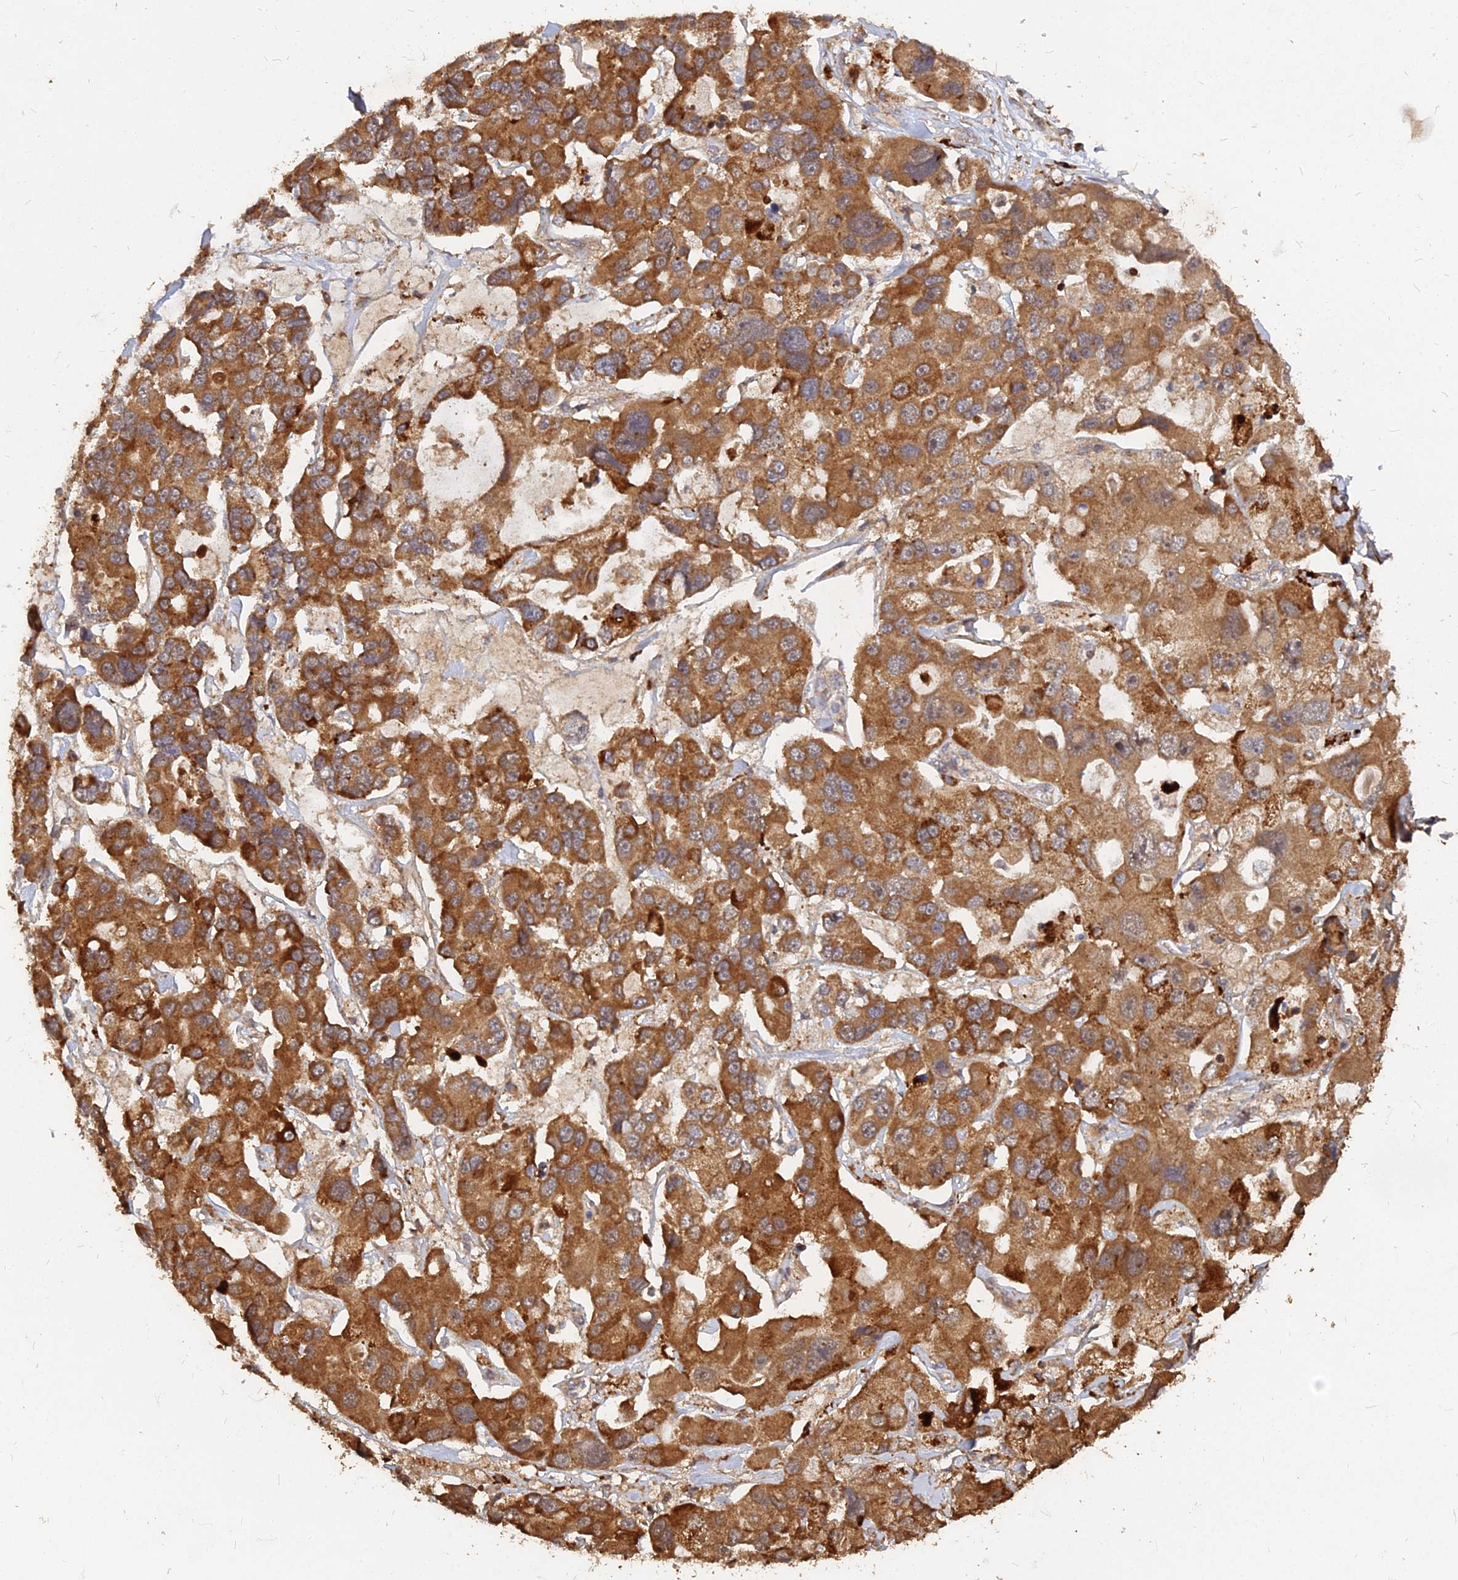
{"staining": {"intensity": "strong", "quantity": ">75%", "location": "cytoplasmic/membranous"}, "tissue": "lung cancer", "cell_type": "Tumor cells", "image_type": "cancer", "snomed": [{"axis": "morphology", "description": "Adenocarcinoma, NOS"}, {"axis": "topography", "description": "Lung"}], "caption": "Adenocarcinoma (lung) stained with a brown dye demonstrates strong cytoplasmic/membranous positive staining in about >75% of tumor cells.", "gene": "UBE2W", "patient": {"sex": "female", "age": 54}}